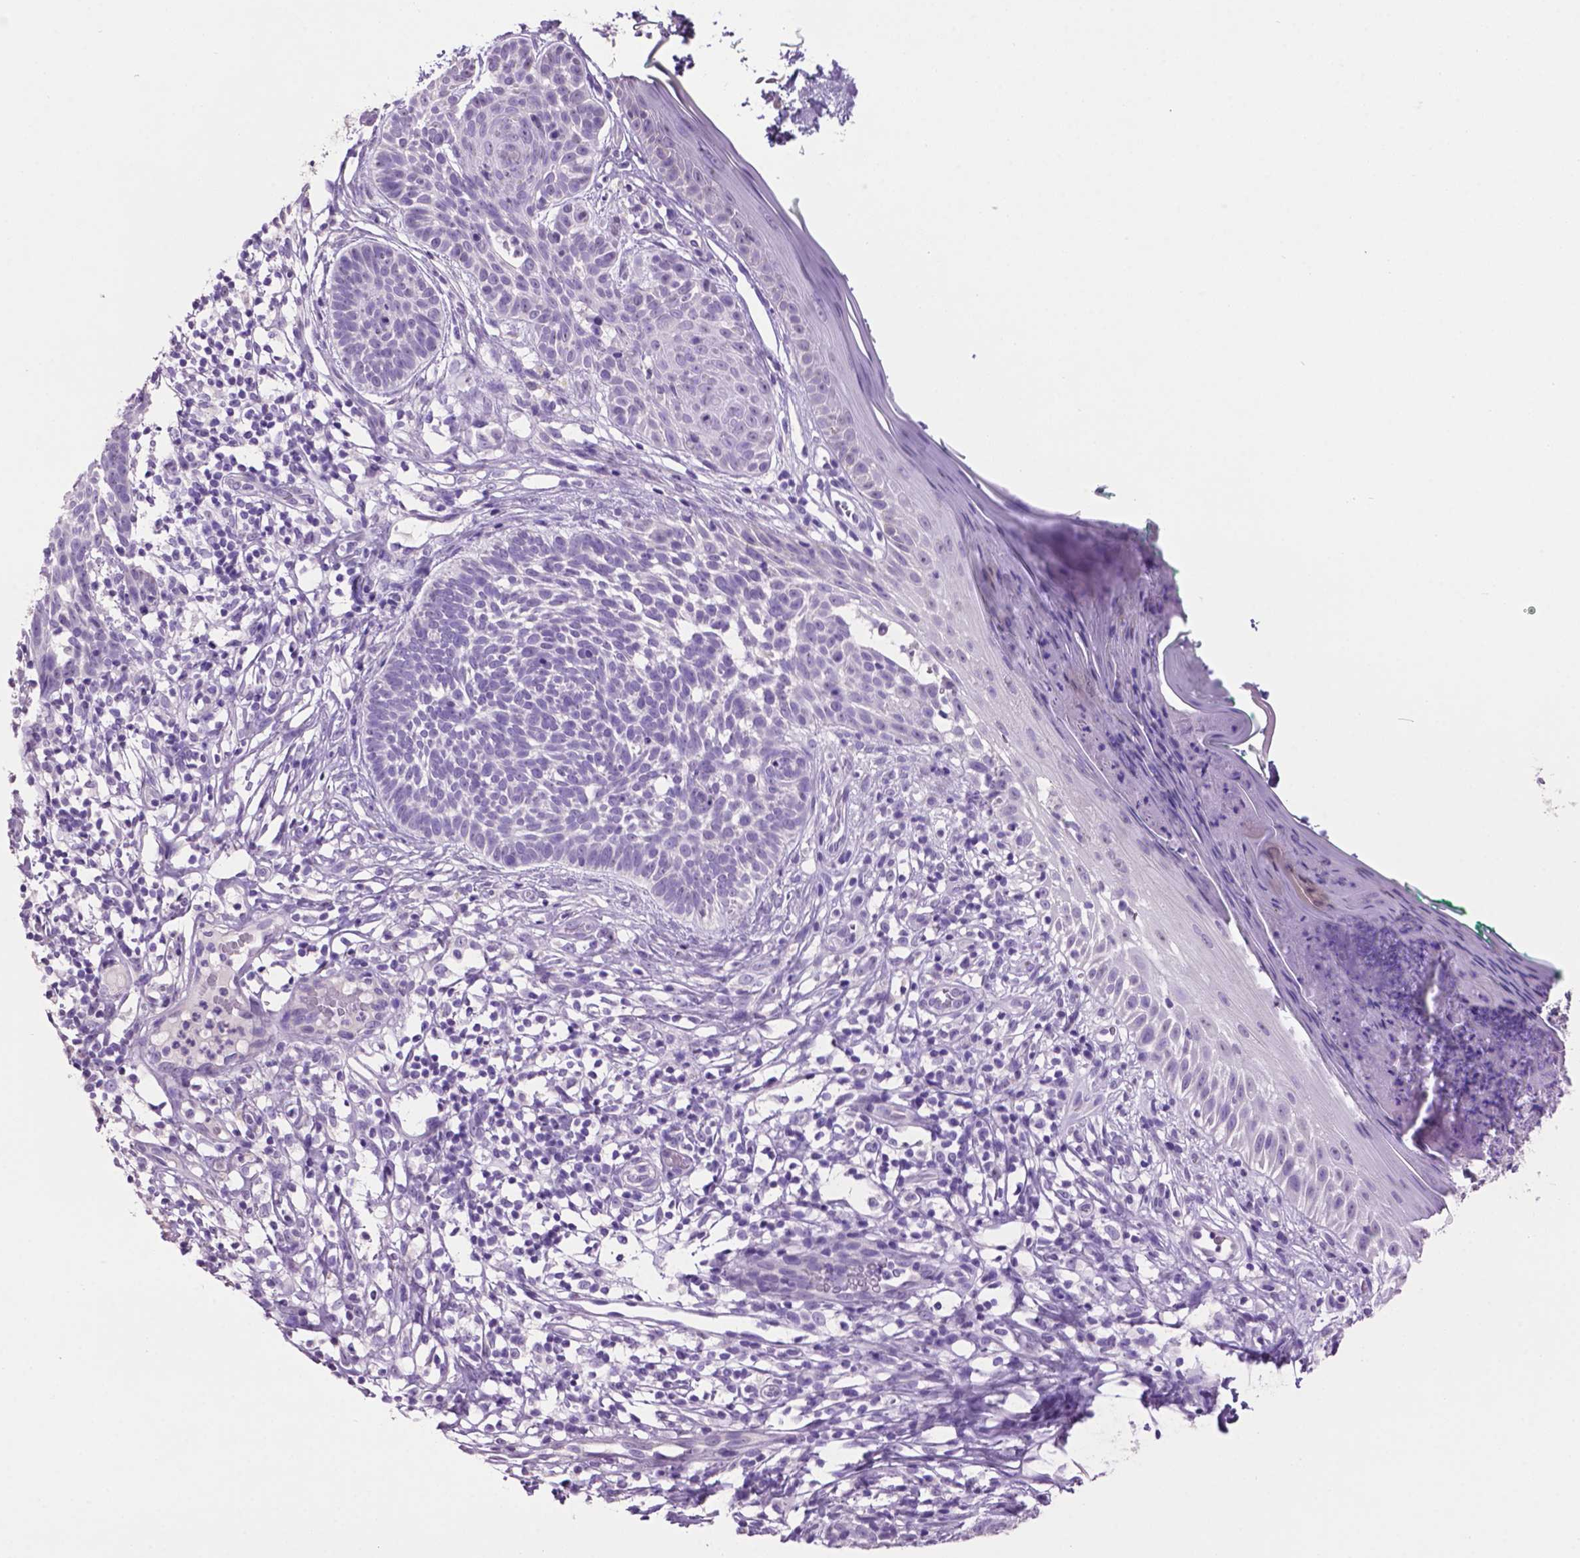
{"staining": {"intensity": "negative", "quantity": "none", "location": "none"}, "tissue": "skin cancer", "cell_type": "Tumor cells", "image_type": "cancer", "snomed": [{"axis": "morphology", "description": "Basal cell carcinoma"}, {"axis": "topography", "description": "Skin"}], "caption": "Immunohistochemistry (IHC) of human skin cancer reveals no staining in tumor cells.", "gene": "CRYBA4", "patient": {"sex": "male", "age": 85}}